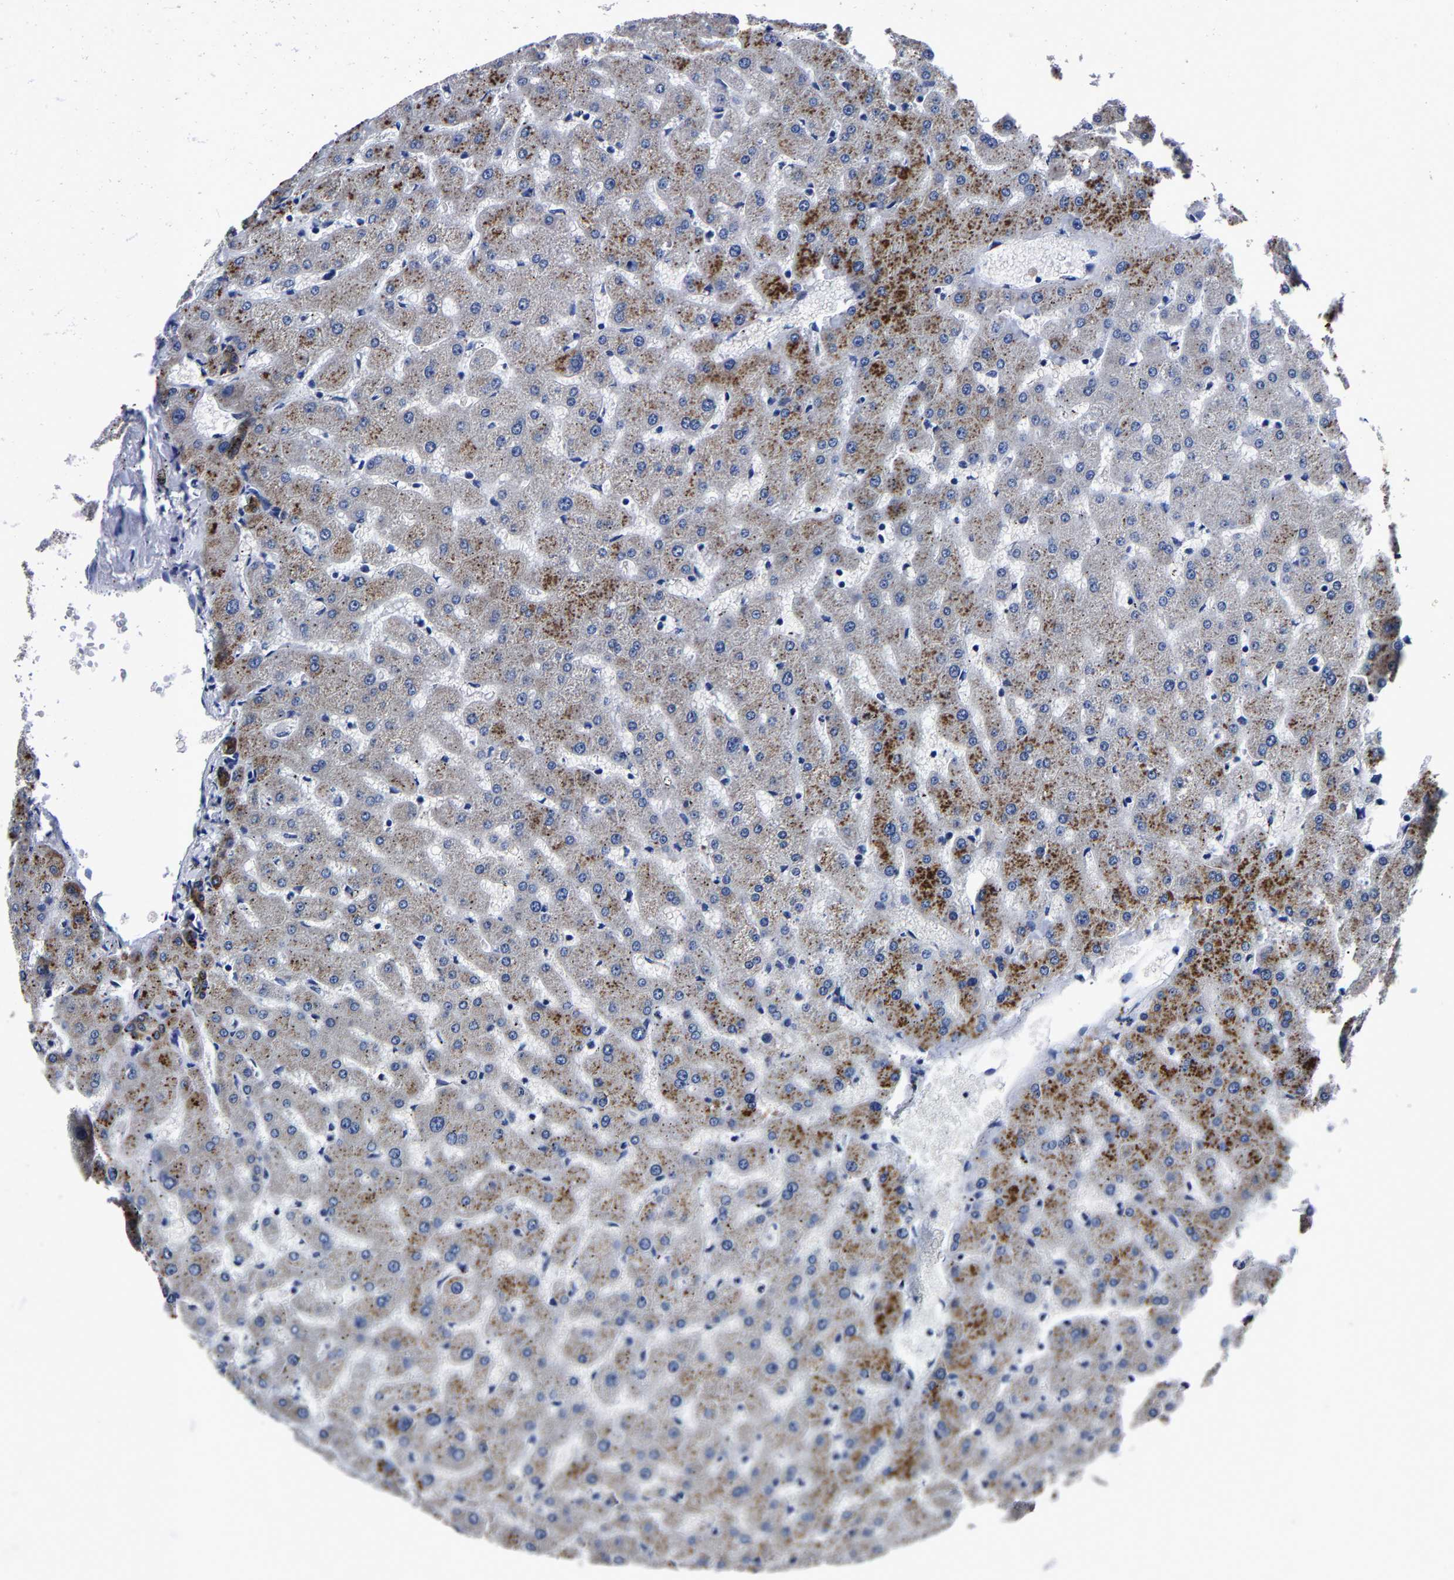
{"staining": {"intensity": "strong", "quantity": ">75%", "location": "cytoplasmic/membranous"}, "tissue": "liver", "cell_type": "Cholangiocytes", "image_type": "normal", "snomed": [{"axis": "morphology", "description": "Normal tissue, NOS"}, {"axis": "topography", "description": "Liver"}], "caption": "Strong cytoplasmic/membranous expression is present in approximately >75% of cholangiocytes in unremarkable liver.", "gene": "PSPH", "patient": {"sex": "female", "age": 63}}